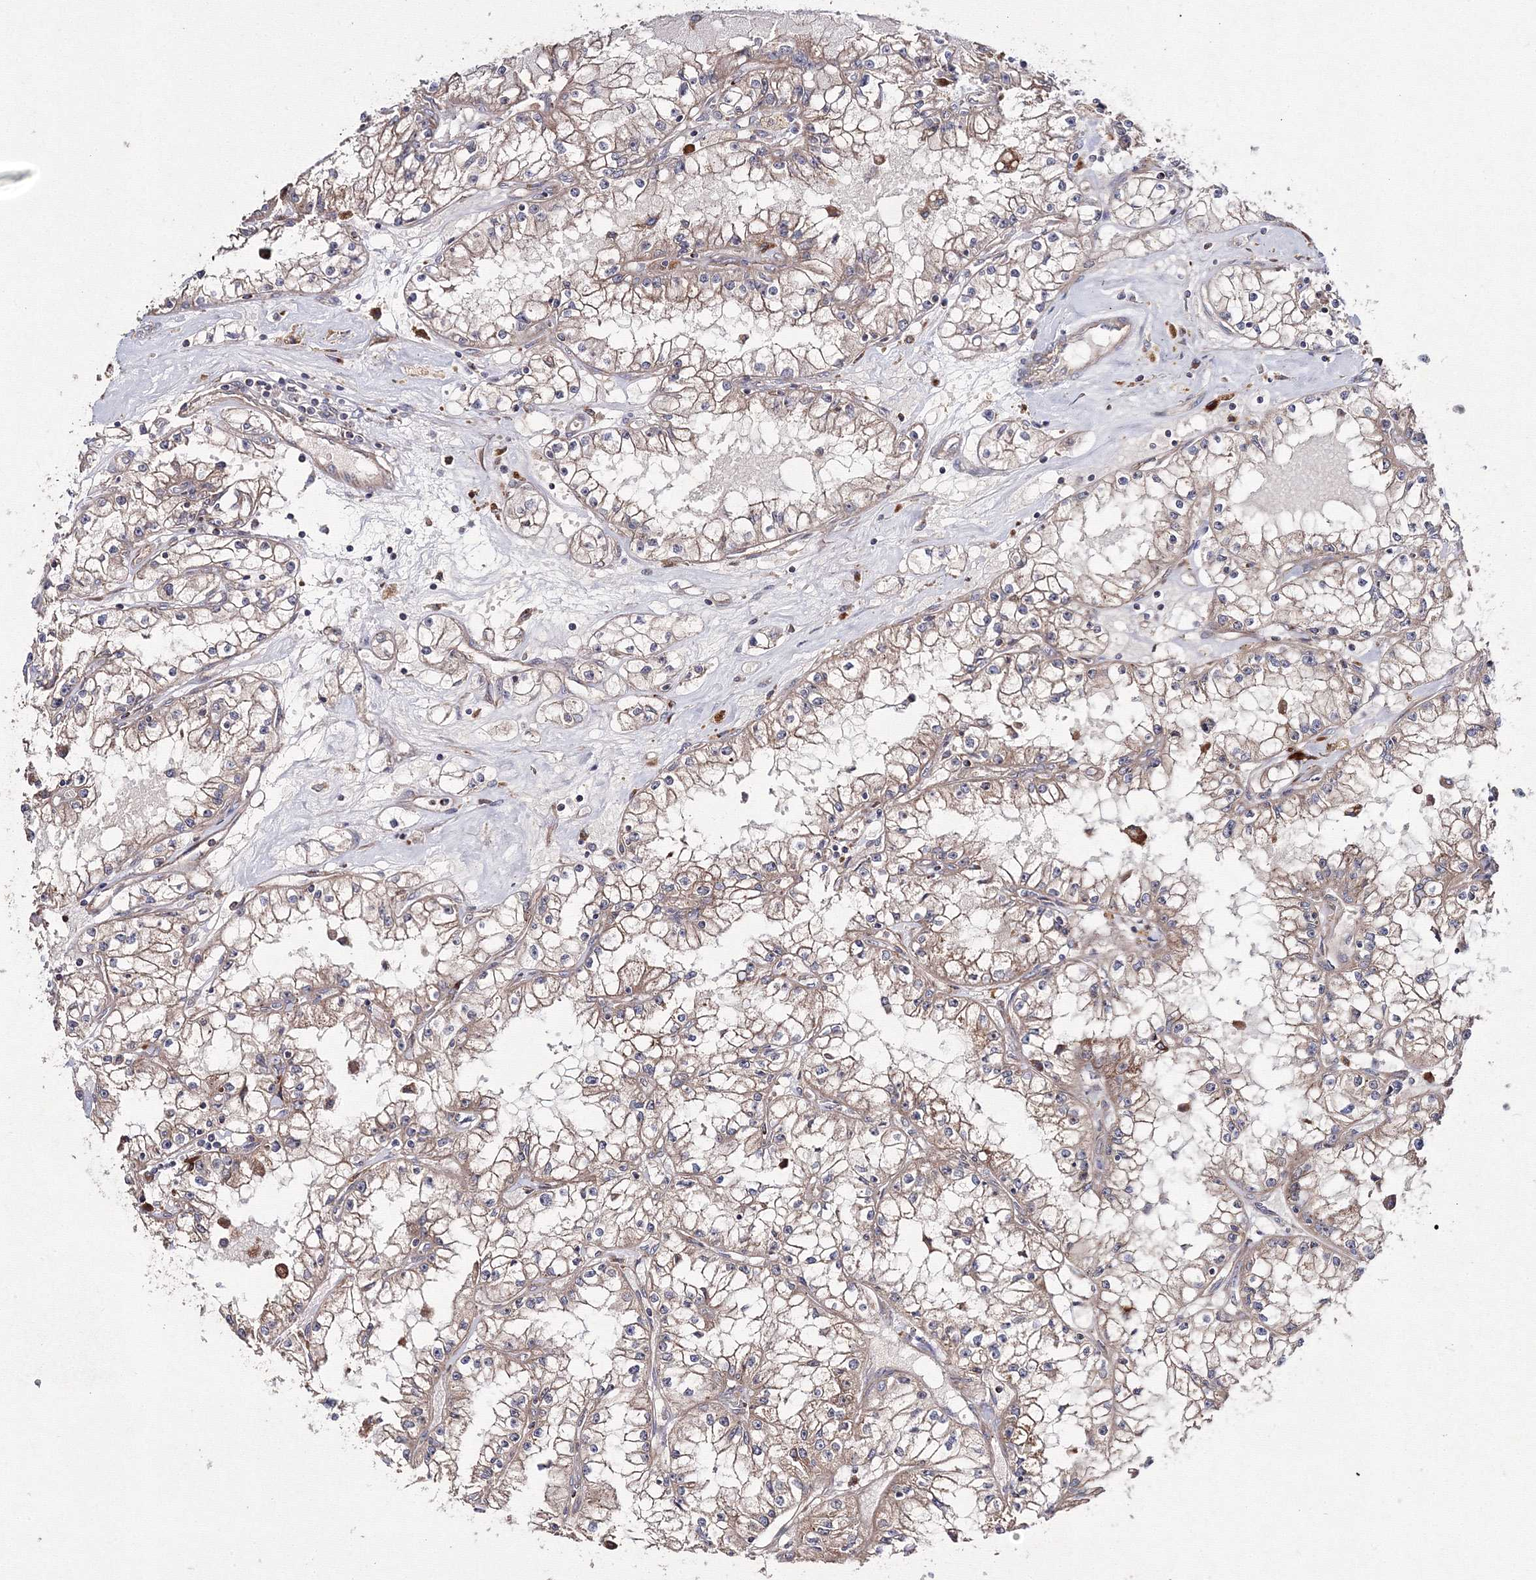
{"staining": {"intensity": "weak", "quantity": ">75%", "location": "cytoplasmic/membranous"}, "tissue": "renal cancer", "cell_type": "Tumor cells", "image_type": "cancer", "snomed": [{"axis": "morphology", "description": "Adenocarcinoma, NOS"}, {"axis": "topography", "description": "Kidney"}], "caption": "Renal cancer tissue exhibits weak cytoplasmic/membranous positivity in about >75% of tumor cells, visualized by immunohistochemistry.", "gene": "DDO", "patient": {"sex": "male", "age": 56}}